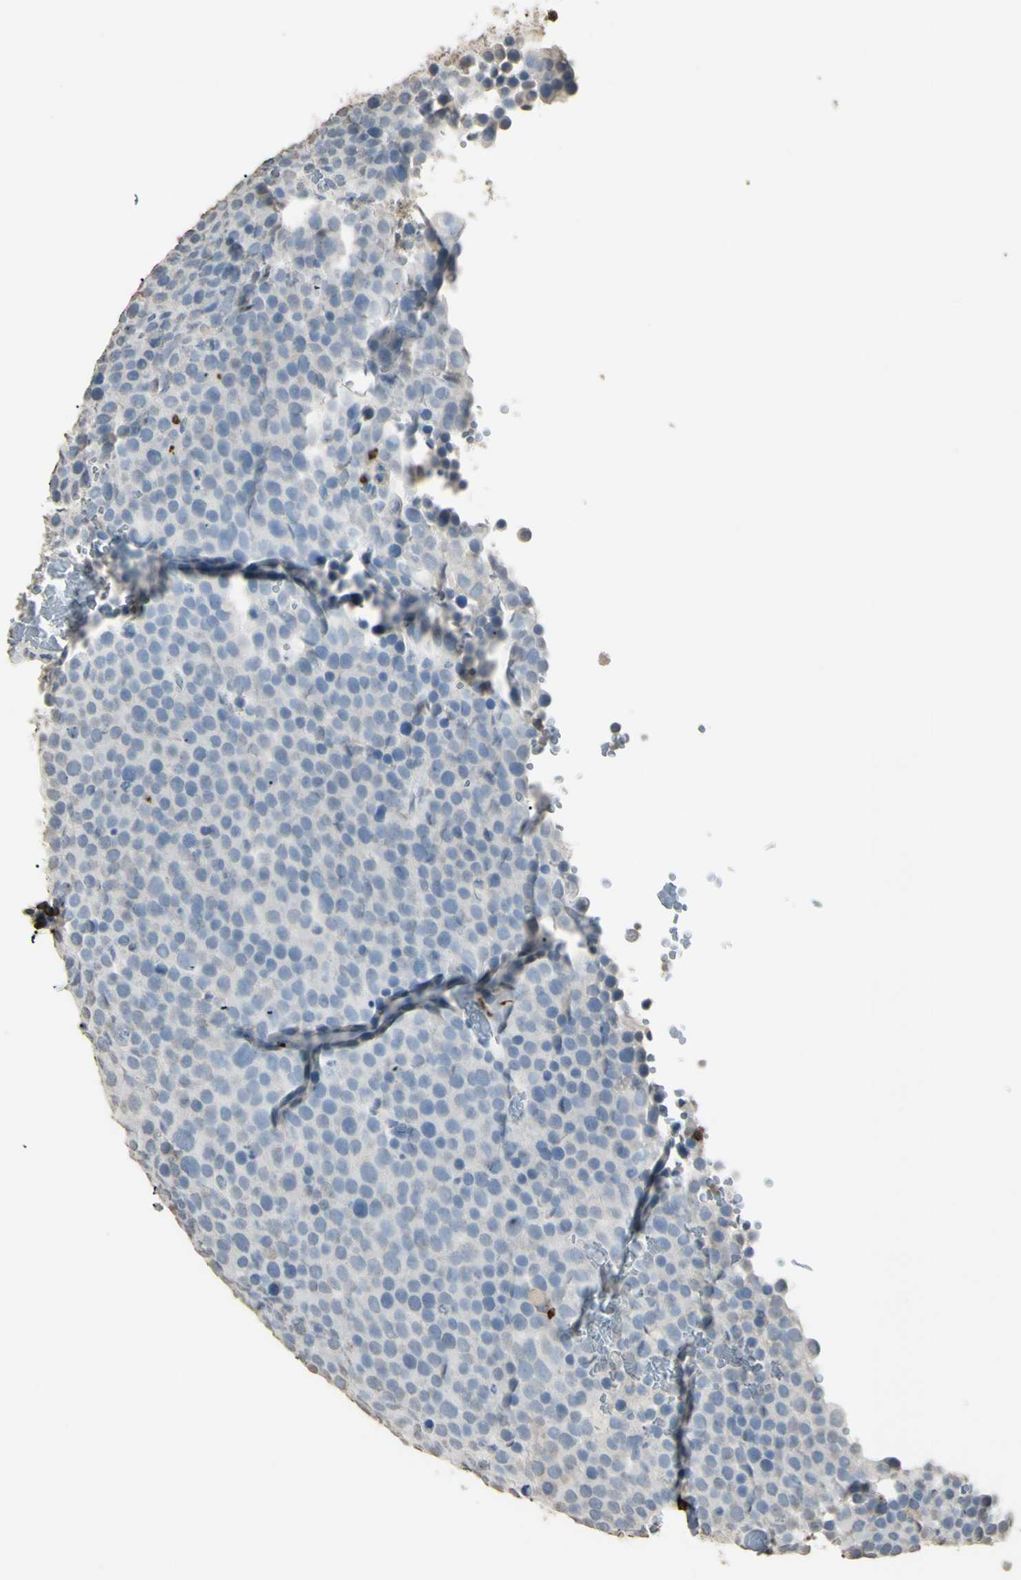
{"staining": {"intensity": "negative", "quantity": "none", "location": "none"}, "tissue": "testis cancer", "cell_type": "Tumor cells", "image_type": "cancer", "snomed": [{"axis": "morphology", "description": "Seminoma, NOS"}, {"axis": "topography", "description": "Testis"}], "caption": "The immunohistochemistry image has no significant positivity in tumor cells of testis seminoma tissue.", "gene": "PSTPIP1", "patient": {"sex": "male", "age": 71}}